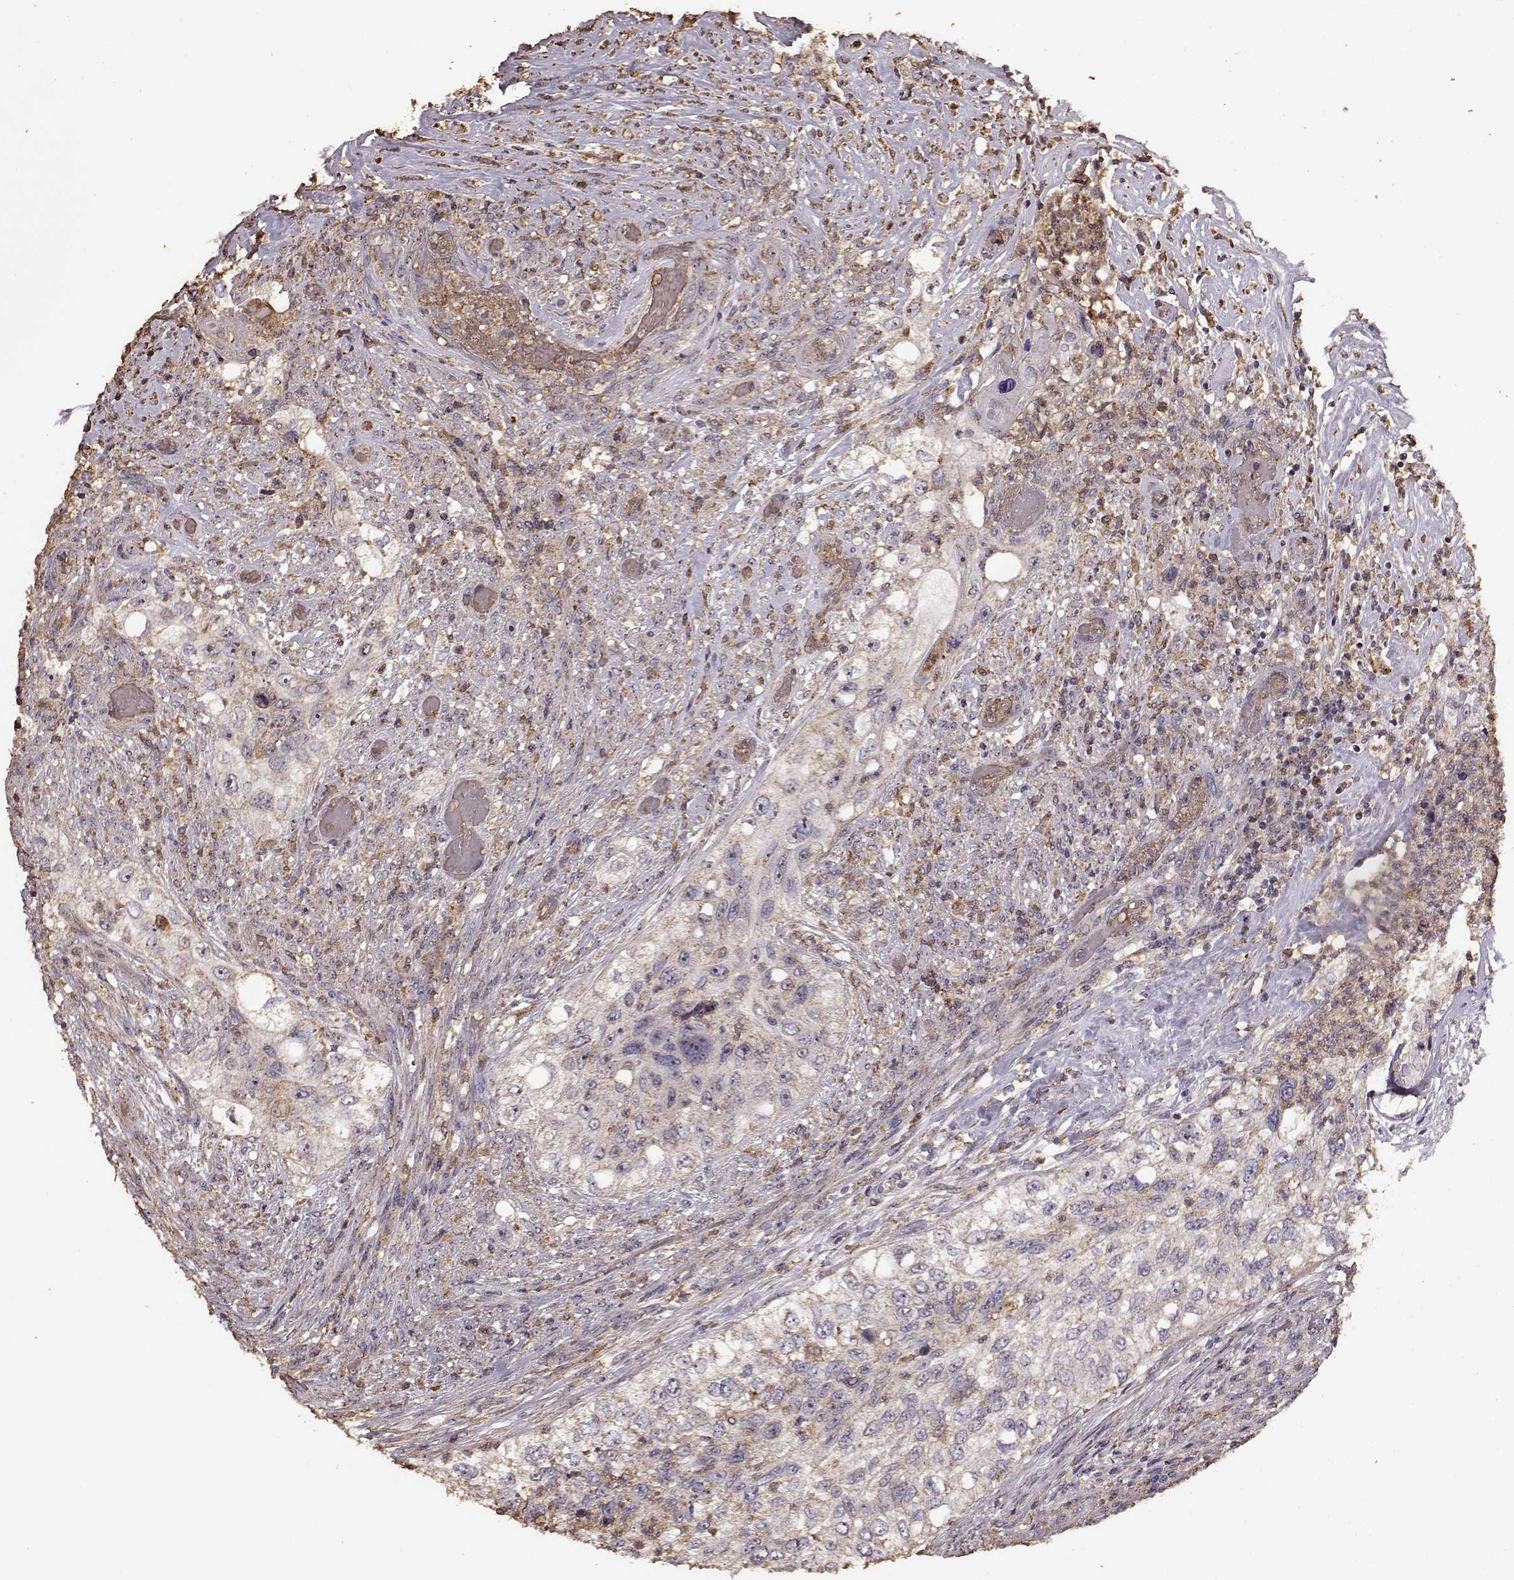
{"staining": {"intensity": "weak", "quantity": "<25%", "location": "cytoplasmic/membranous"}, "tissue": "urothelial cancer", "cell_type": "Tumor cells", "image_type": "cancer", "snomed": [{"axis": "morphology", "description": "Urothelial carcinoma, High grade"}, {"axis": "topography", "description": "Urinary bladder"}], "caption": "The IHC photomicrograph has no significant staining in tumor cells of high-grade urothelial carcinoma tissue.", "gene": "PTGES2", "patient": {"sex": "female", "age": 60}}